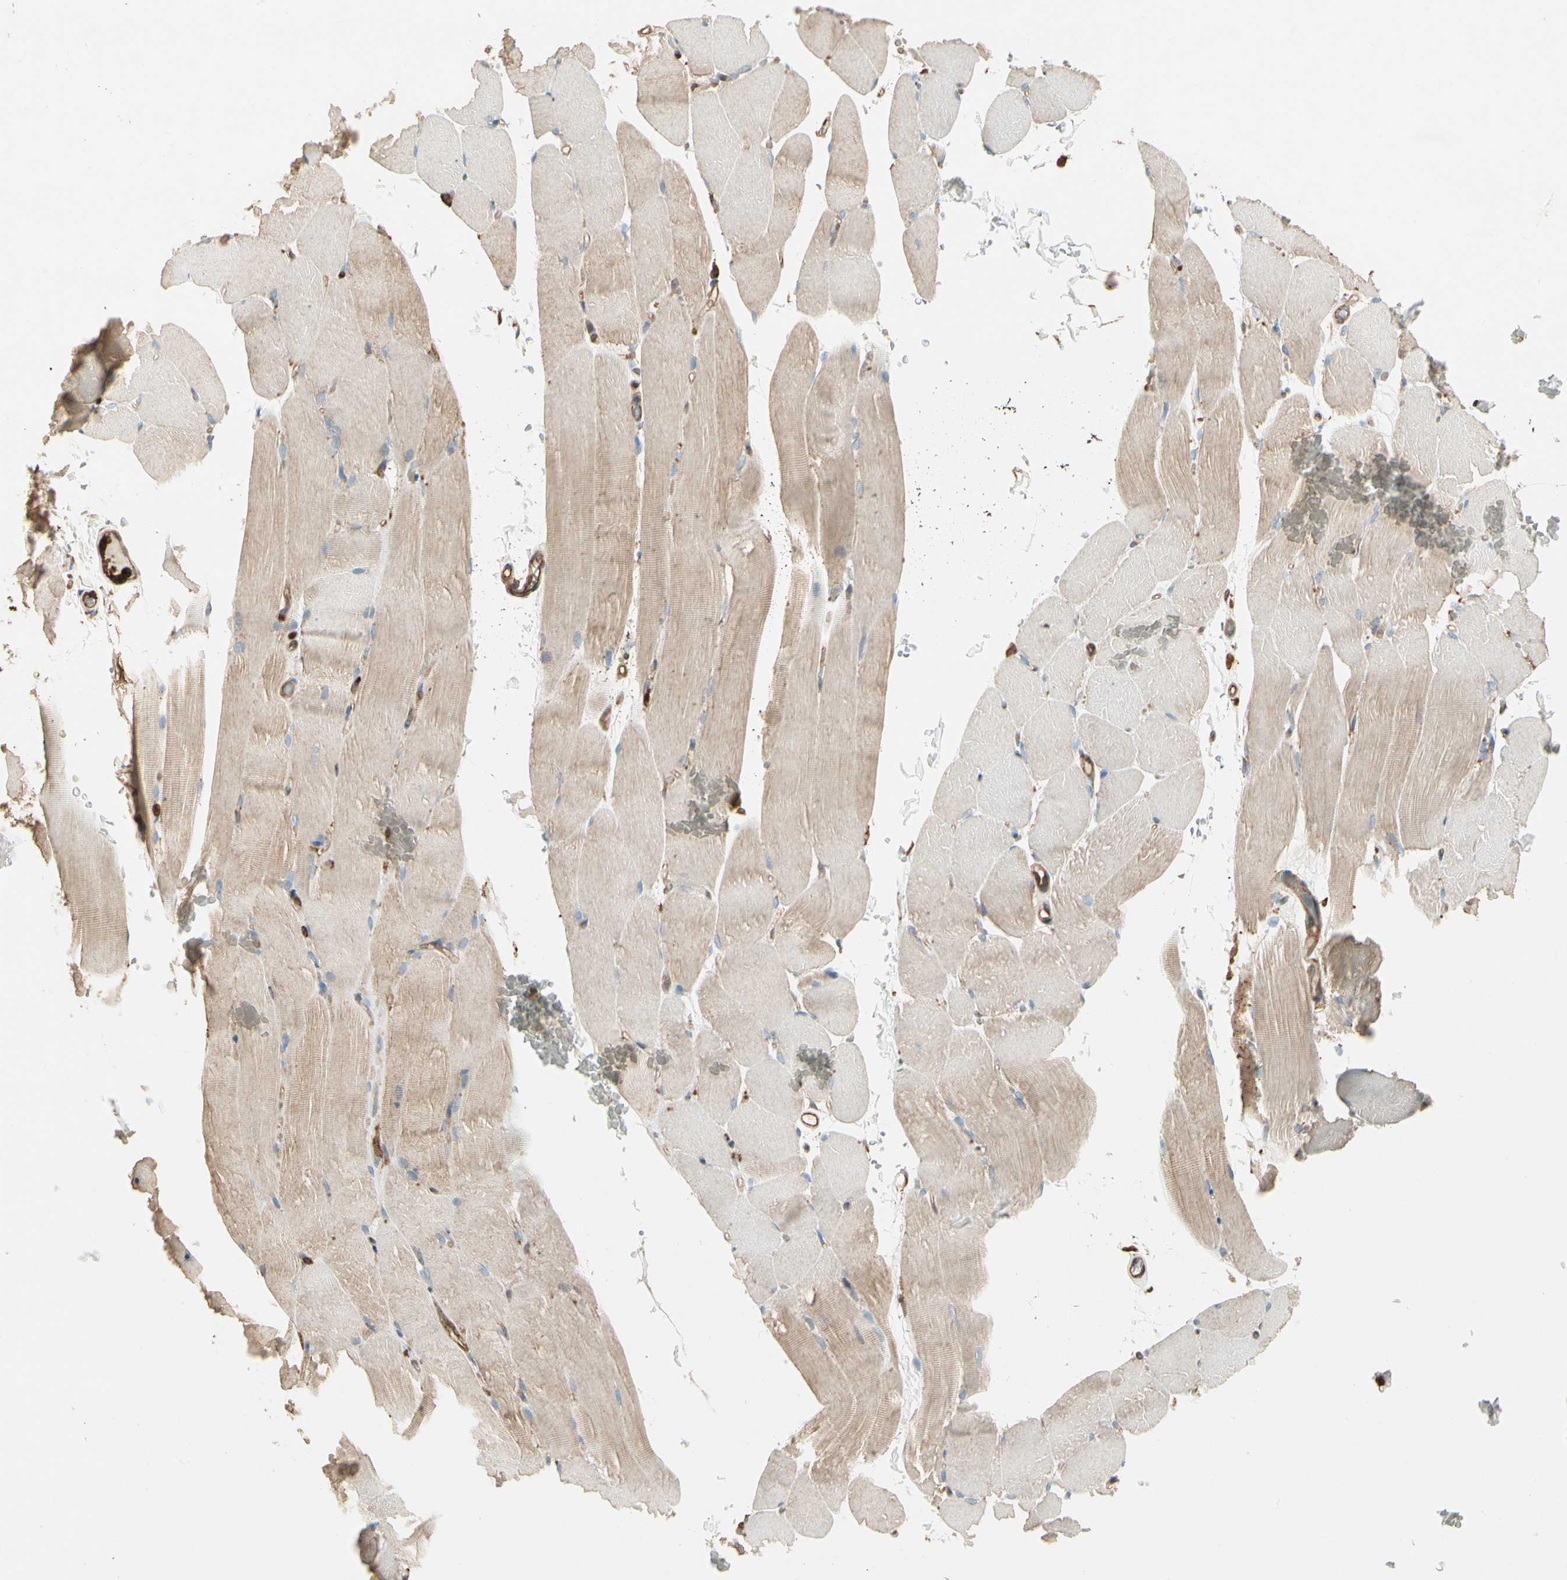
{"staining": {"intensity": "weak", "quantity": "25%-75%", "location": "cytoplasmic/membranous"}, "tissue": "skeletal muscle", "cell_type": "Myocytes", "image_type": "normal", "snomed": [{"axis": "morphology", "description": "Normal tissue, NOS"}, {"axis": "topography", "description": "Skeletal muscle"}, {"axis": "topography", "description": "Parathyroid gland"}], "caption": "Immunohistochemistry image of benign skeletal muscle: skeletal muscle stained using IHC demonstrates low levels of weak protein expression localized specifically in the cytoplasmic/membranous of myocytes, appearing as a cytoplasmic/membranous brown color.", "gene": "ARPC2", "patient": {"sex": "female", "age": 37}}